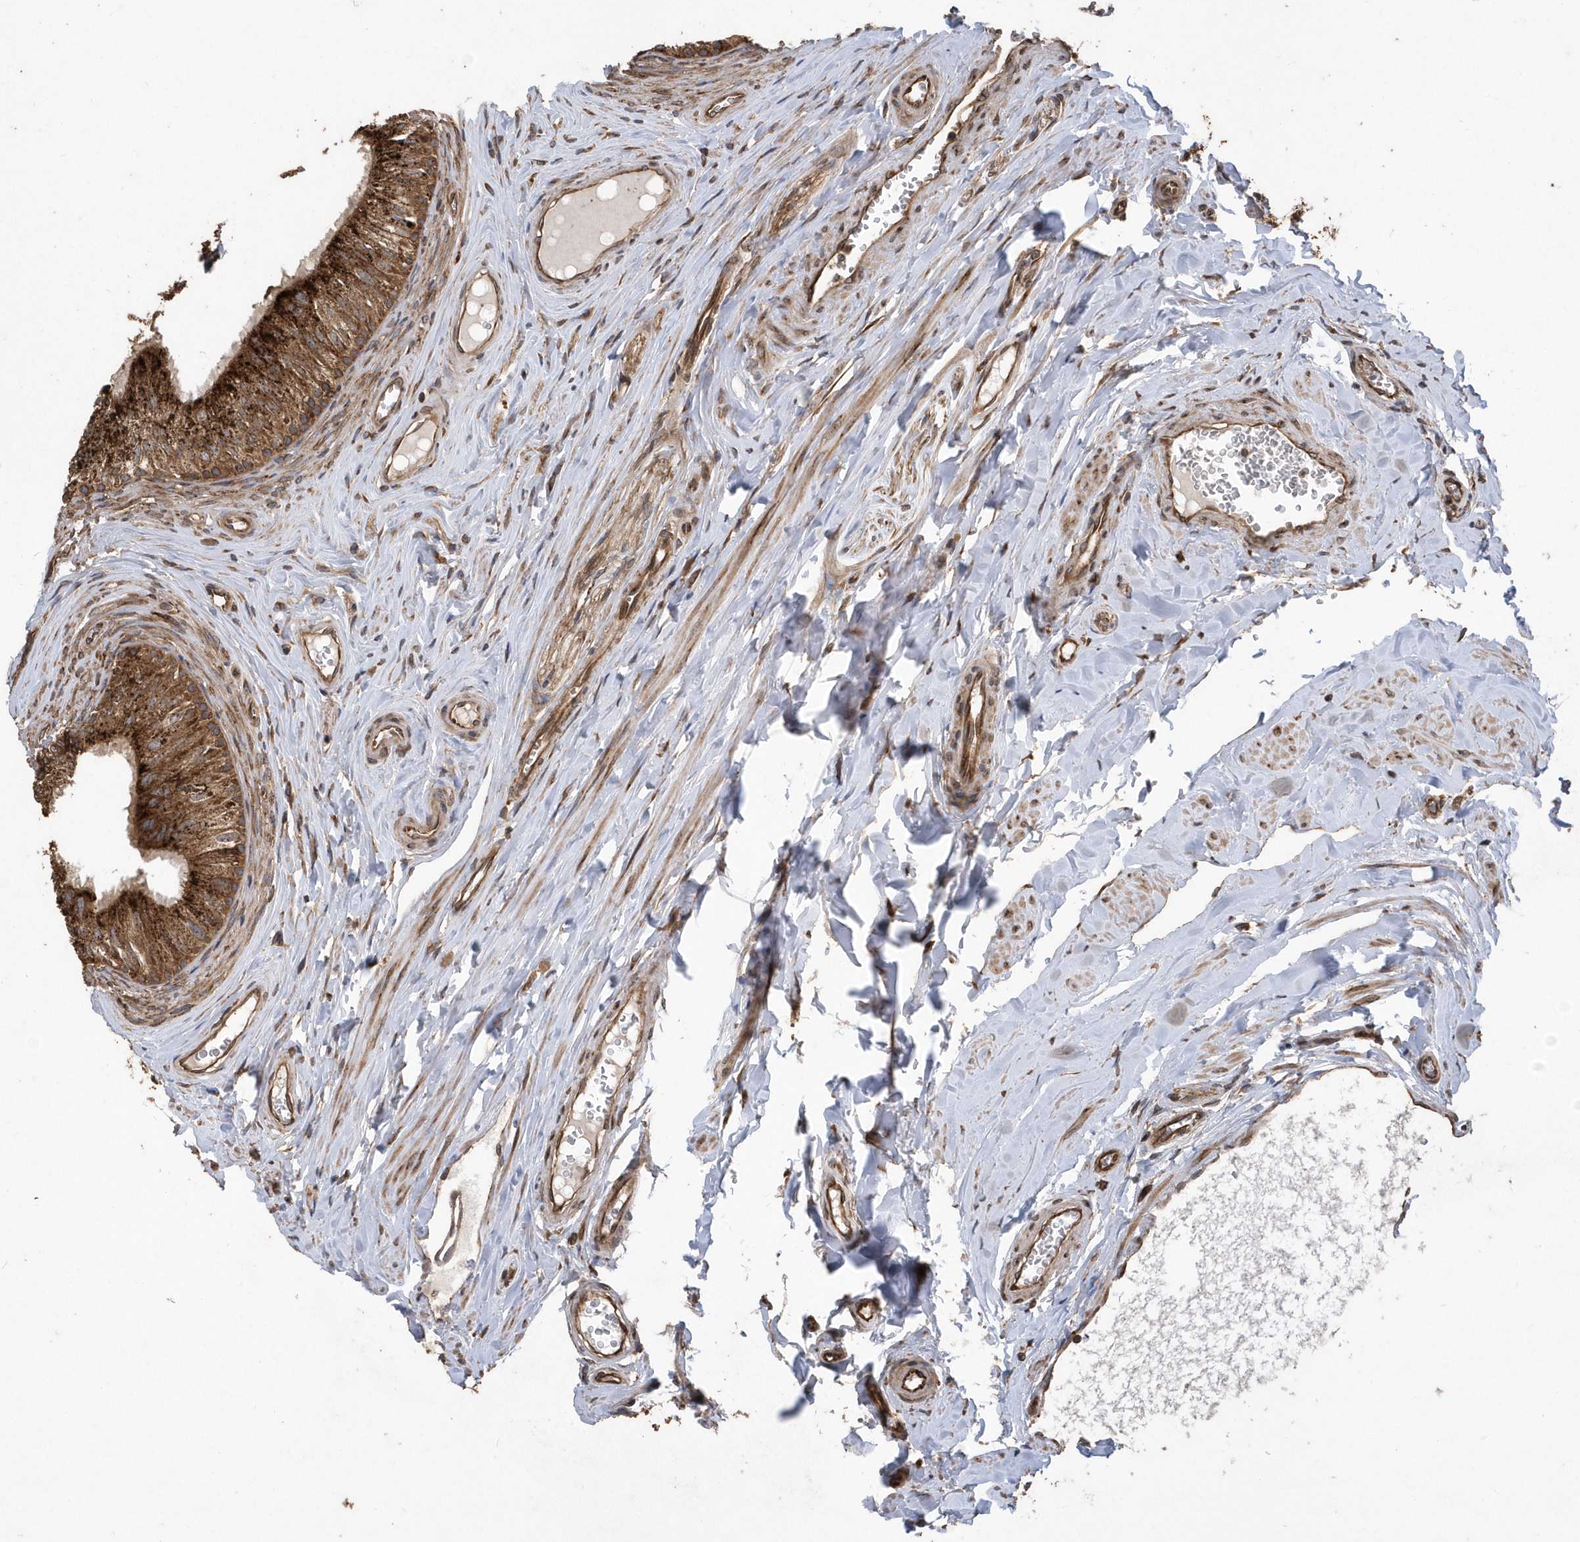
{"staining": {"intensity": "strong", "quantity": ">75%", "location": "cytoplasmic/membranous"}, "tissue": "epididymis", "cell_type": "Glandular cells", "image_type": "normal", "snomed": [{"axis": "morphology", "description": "Normal tissue, NOS"}, {"axis": "topography", "description": "Epididymis"}], "caption": "Immunohistochemistry (DAB) staining of unremarkable epididymis demonstrates strong cytoplasmic/membranous protein staining in approximately >75% of glandular cells.", "gene": "WASHC5", "patient": {"sex": "male", "age": 46}}